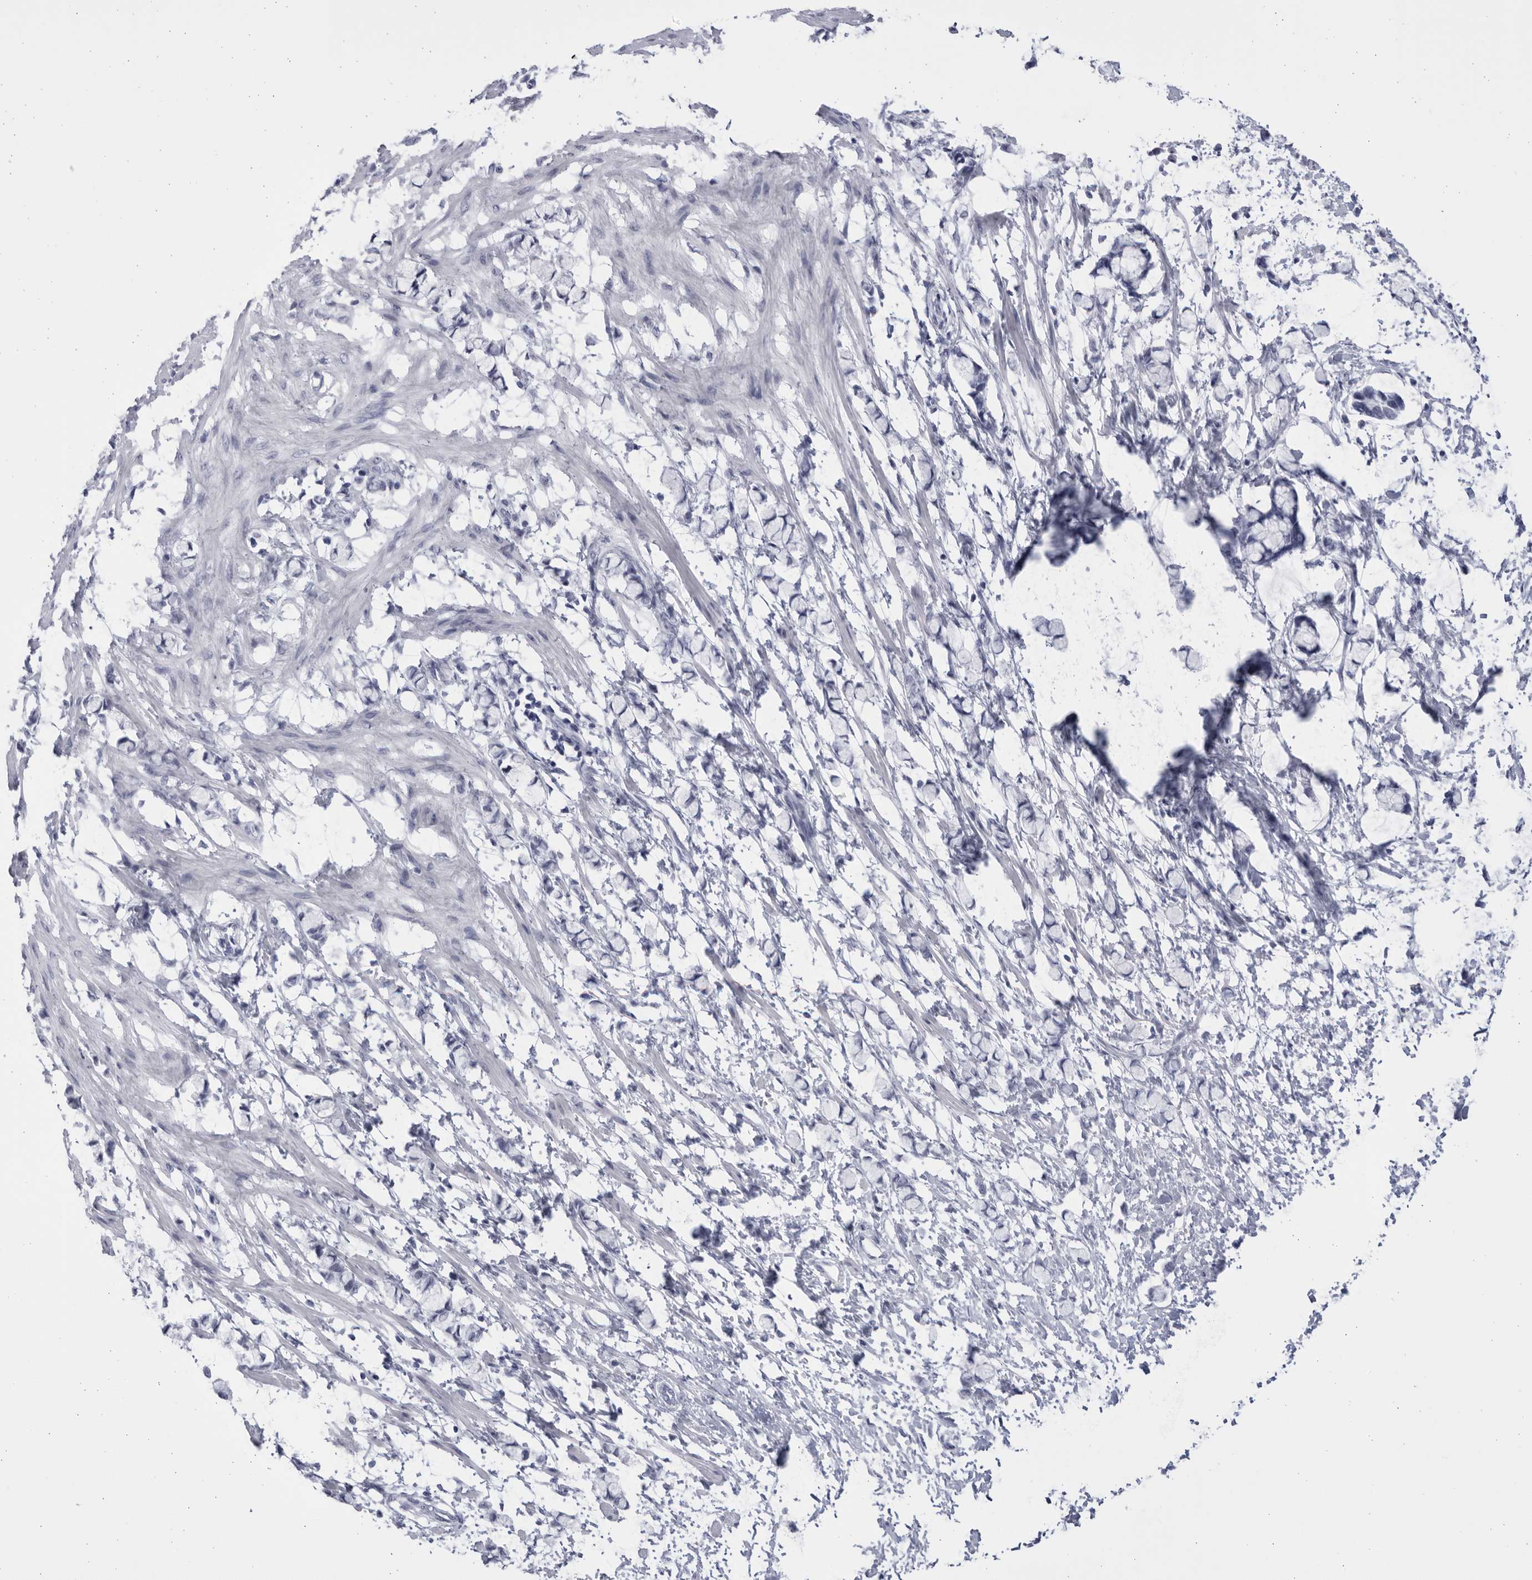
{"staining": {"intensity": "weak", "quantity": "<25%", "location": "nuclear"}, "tissue": "smooth muscle", "cell_type": "Smooth muscle cells", "image_type": "normal", "snomed": [{"axis": "morphology", "description": "Normal tissue, NOS"}, {"axis": "morphology", "description": "Adenocarcinoma, NOS"}, {"axis": "topography", "description": "Smooth muscle"}, {"axis": "topography", "description": "Colon"}], "caption": "DAB immunohistochemical staining of benign smooth muscle shows no significant positivity in smooth muscle cells.", "gene": "CCDC181", "patient": {"sex": "male", "age": 14}}